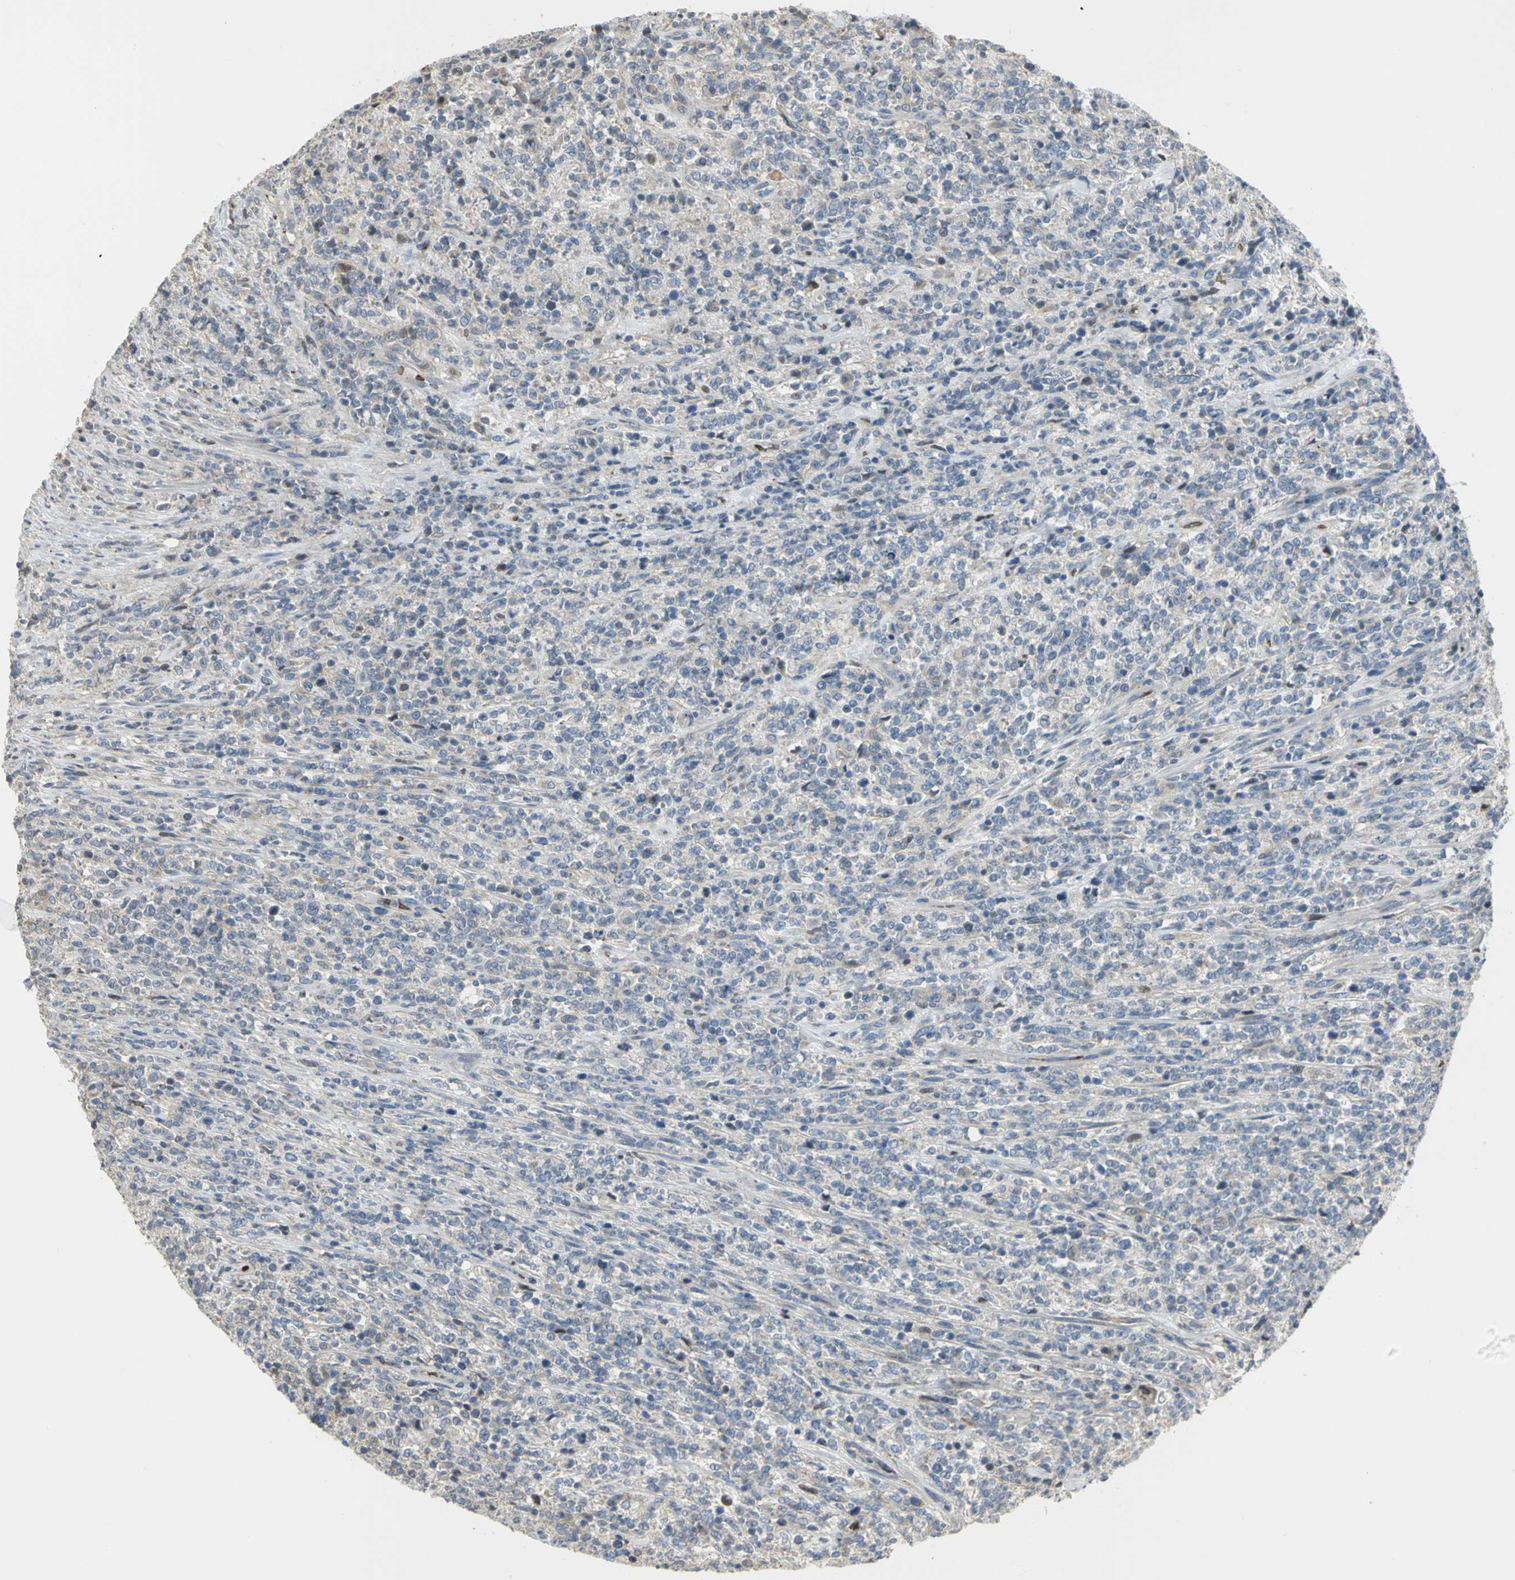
{"staining": {"intensity": "negative", "quantity": "none", "location": "none"}, "tissue": "lymphoma", "cell_type": "Tumor cells", "image_type": "cancer", "snomed": [{"axis": "morphology", "description": "Malignant lymphoma, non-Hodgkin's type, High grade"}, {"axis": "topography", "description": "Soft tissue"}], "caption": "Tumor cells are negative for brown protein staining in lymphoma.", "gene": "ANK1", "patient": {"sex": "male", "age": 18}}